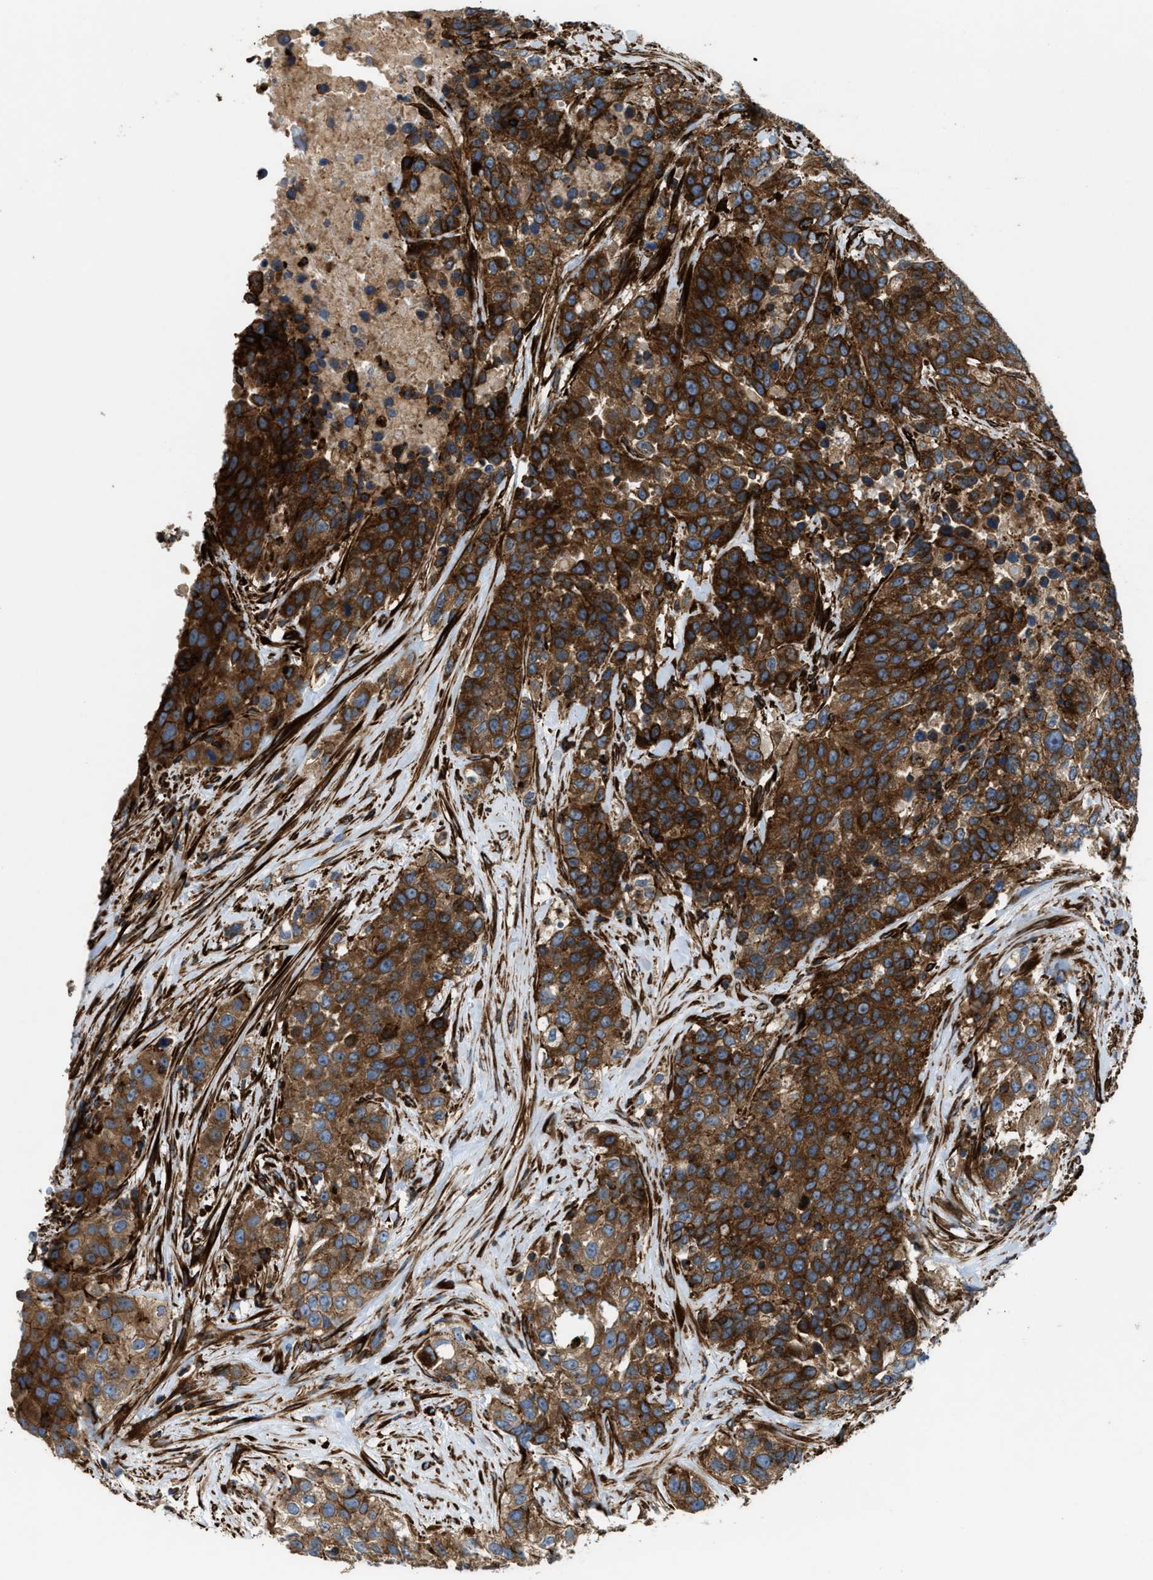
{"staining": {"intensity": "strong", "quantity": ">75%", "location": "cytoplasmic/membranous"}, "tissue": "urothelial cancer", "cell_type": "Tumor cells", "image_type": "cancer", "snomed": [{"axis": "morphology", "description": "Urothelial carcinoma, High grade"}, {"axis": "topography", "description": "Urinary bladder"}], "caption": "Brown immunohistochemical staining in urothelial carcinoma (high-grade) displays strong cytoplasmic/membranous staining in about >75% of tumor cells. (DAB IHC, brown staining for protein, blue staining for nuclei).", "gene": "EGLN1", "patient": {"sex": "female", "age": 80}}